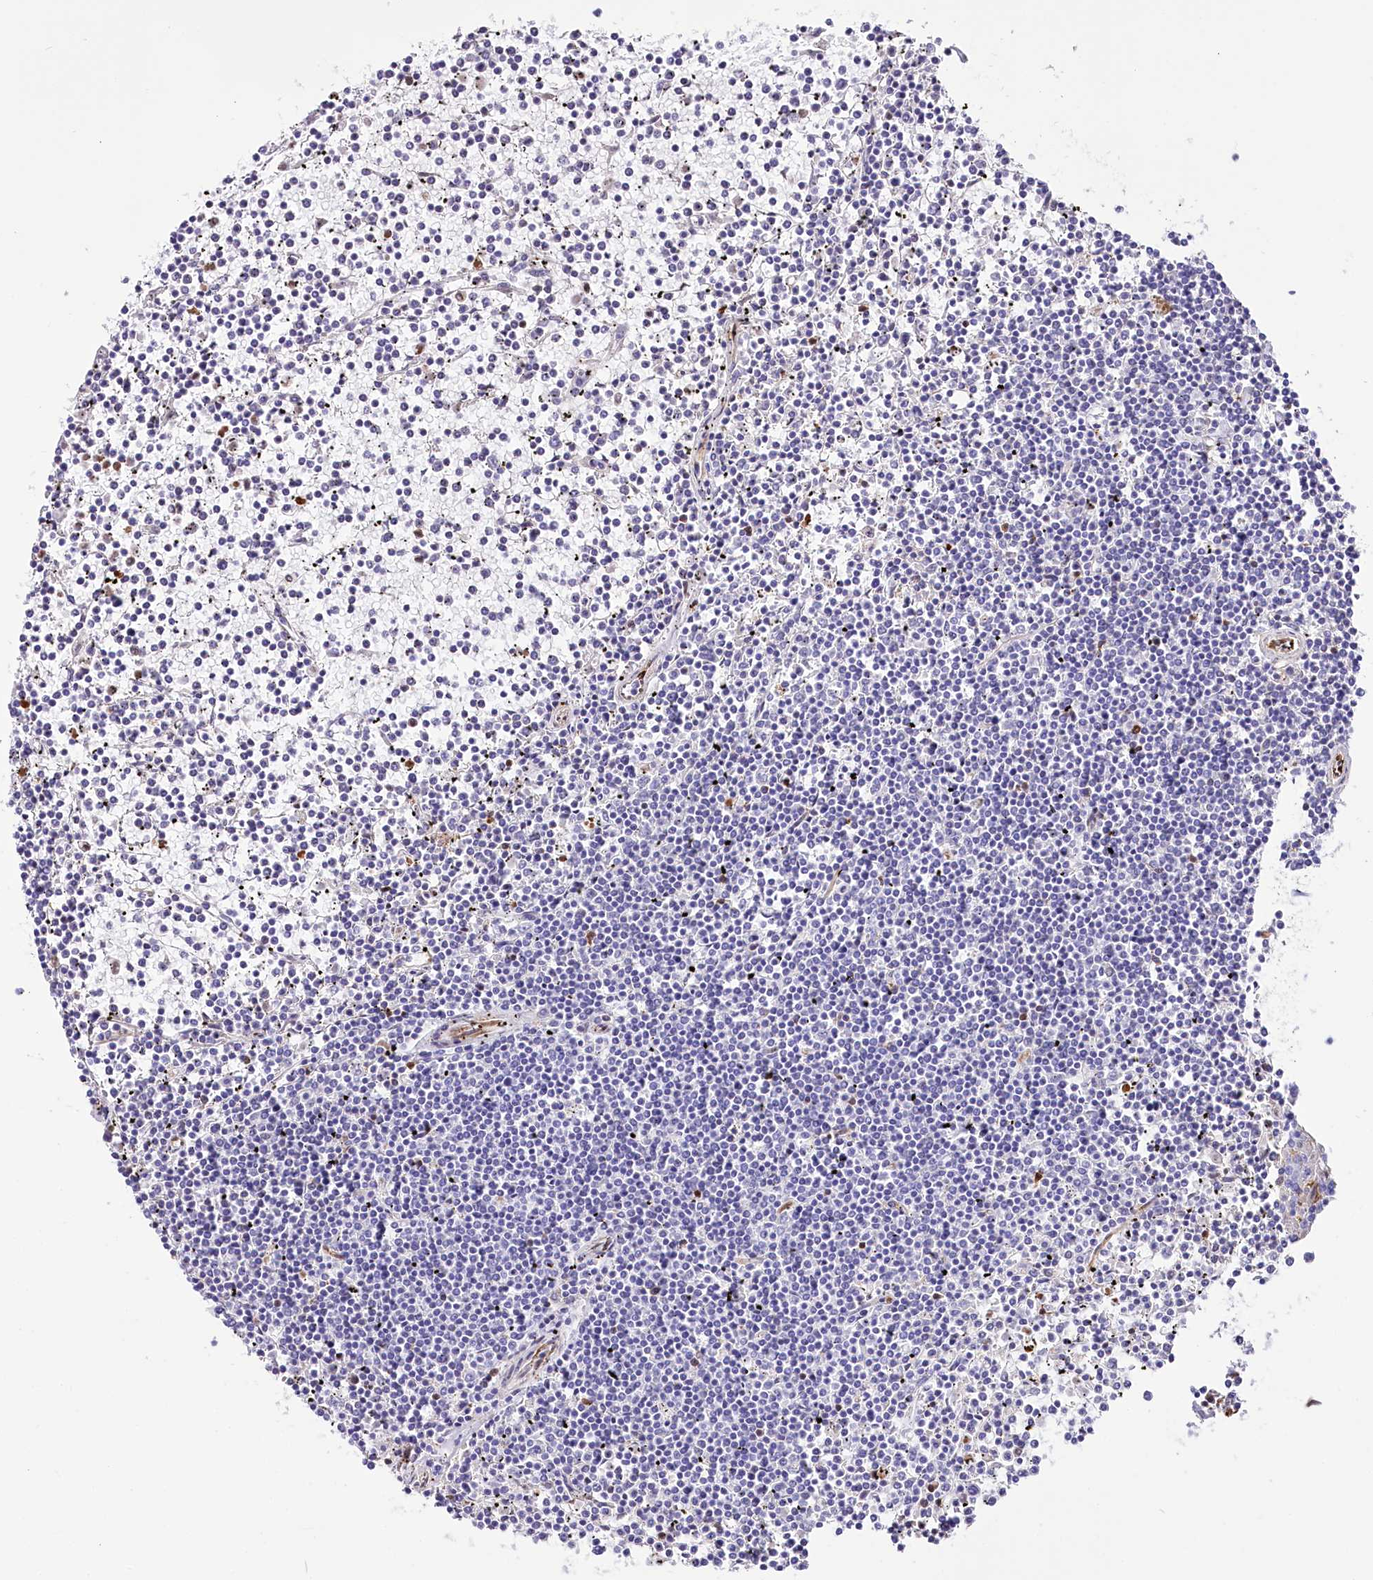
{"staining": {"intensity": "negative", "quantity": "none", "location": "none"}, "tissue": "lymphoma", "cell_type": "Tumor cells", "image_type": "cancer", "snomed": [{"axis": "morphology", "description": "Malignant lymphoma, non-Hodgkin's type, Low grade"}, {"axis": "topography", "description": "Spleen"}], "caption": "The photomicrograph exhibits no staining of tumor cells in lymphoma.", "gene": "PTMS", "patient": {"sex": "female", "age": 19}}